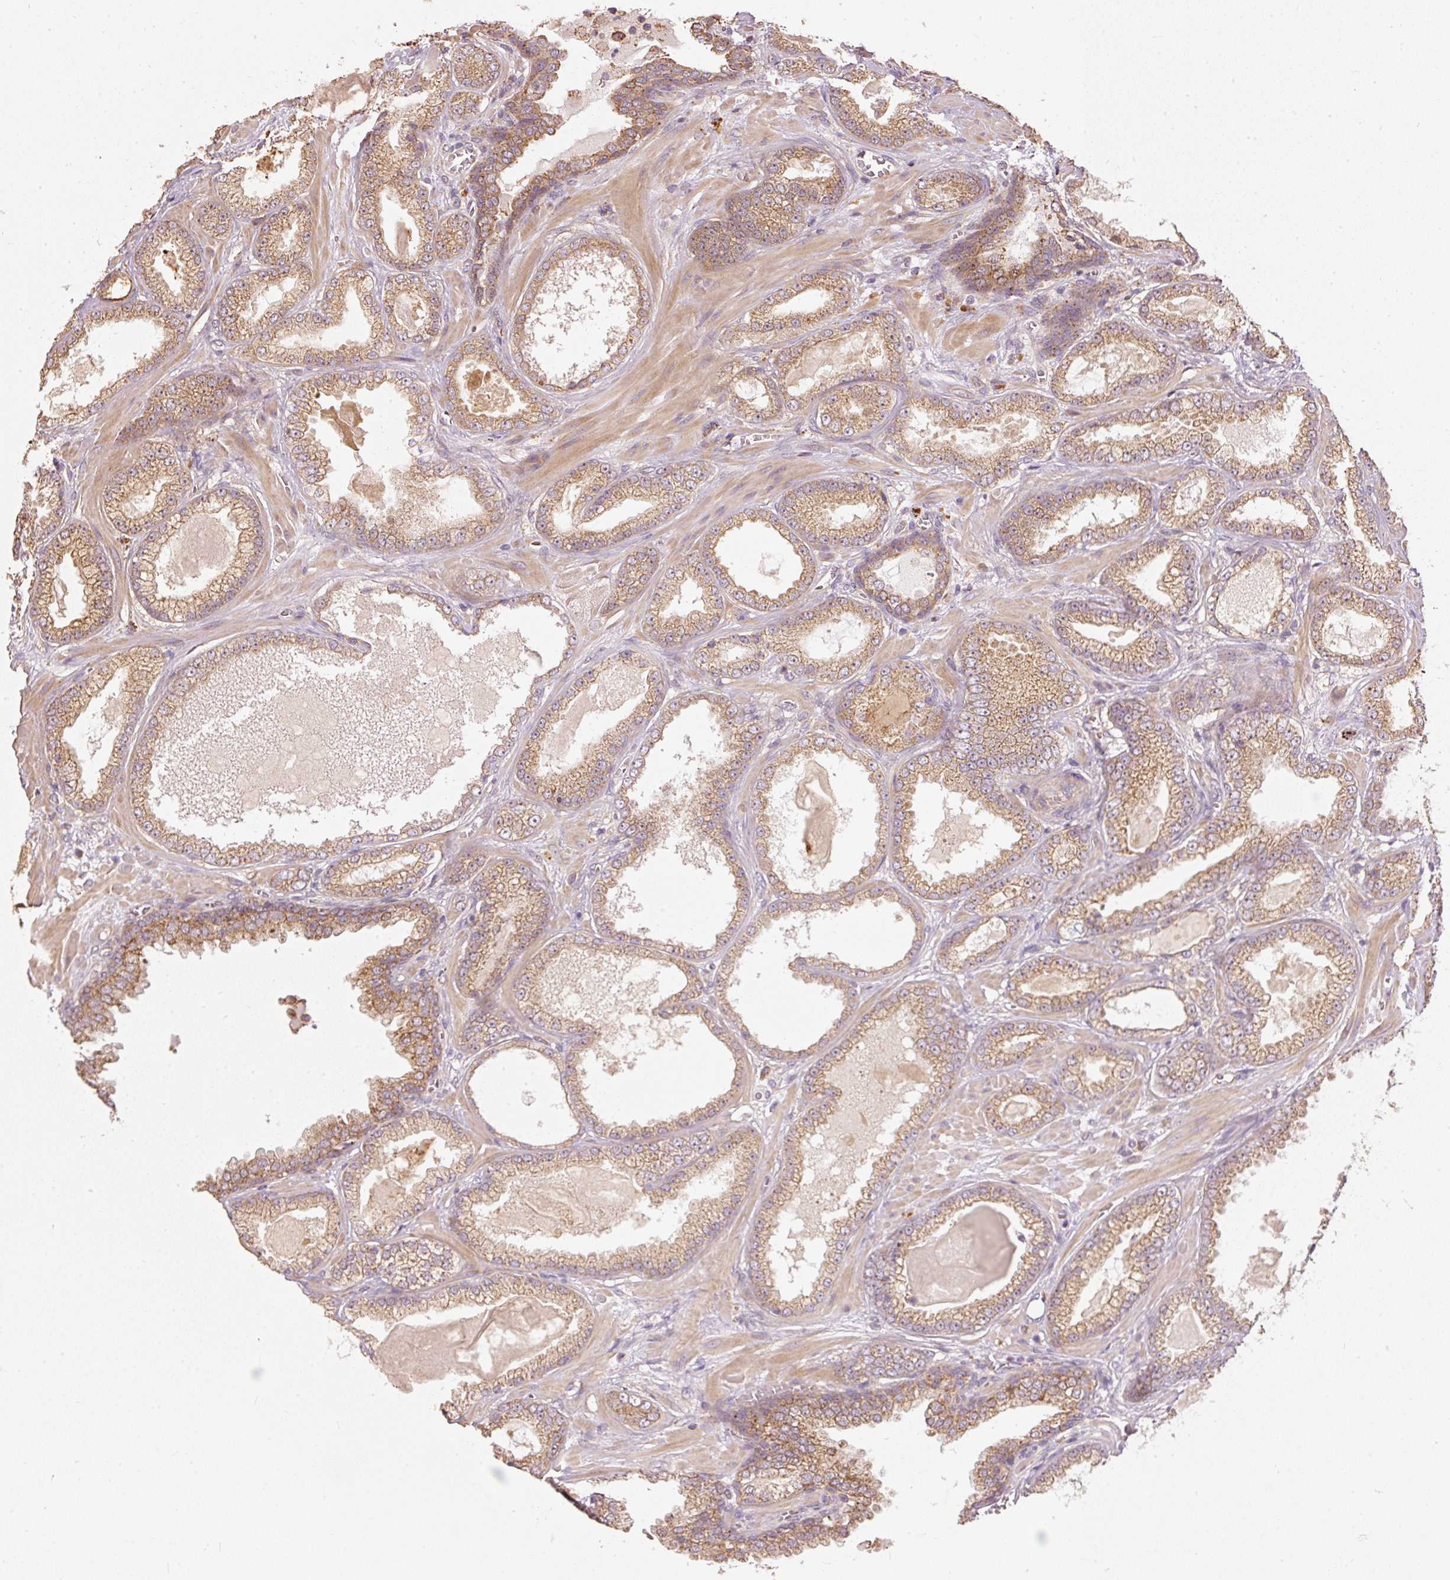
{"staining": {"intensity": "moderate", "quantity": ">75%", "location": "cytoplasmic/membranous"}, "tissue": "prostate cancer", "cell_type": "Tumor cells", "image_type": "cancer", "snomed": [{"axis": "morphology", "description": "Adenocarcinoma, Low grade"}, {"axis": "topography", "description": "Prostate"}], "caption": "DAB (3,3'-diaminobenzidine) immunohistochemical staining of human prostate cancer (low-grade adenocarcinoma) reveals moderate cytoplasmic/membranous protein staining in approximately >75% of tumor cells. Using DAB (brown) and hematoxylin (blue) stains, captured at high magnification using brightfield microscopy.", "gene": "MTHFD1L", "patient": {"sex": "male", "age": 57}}